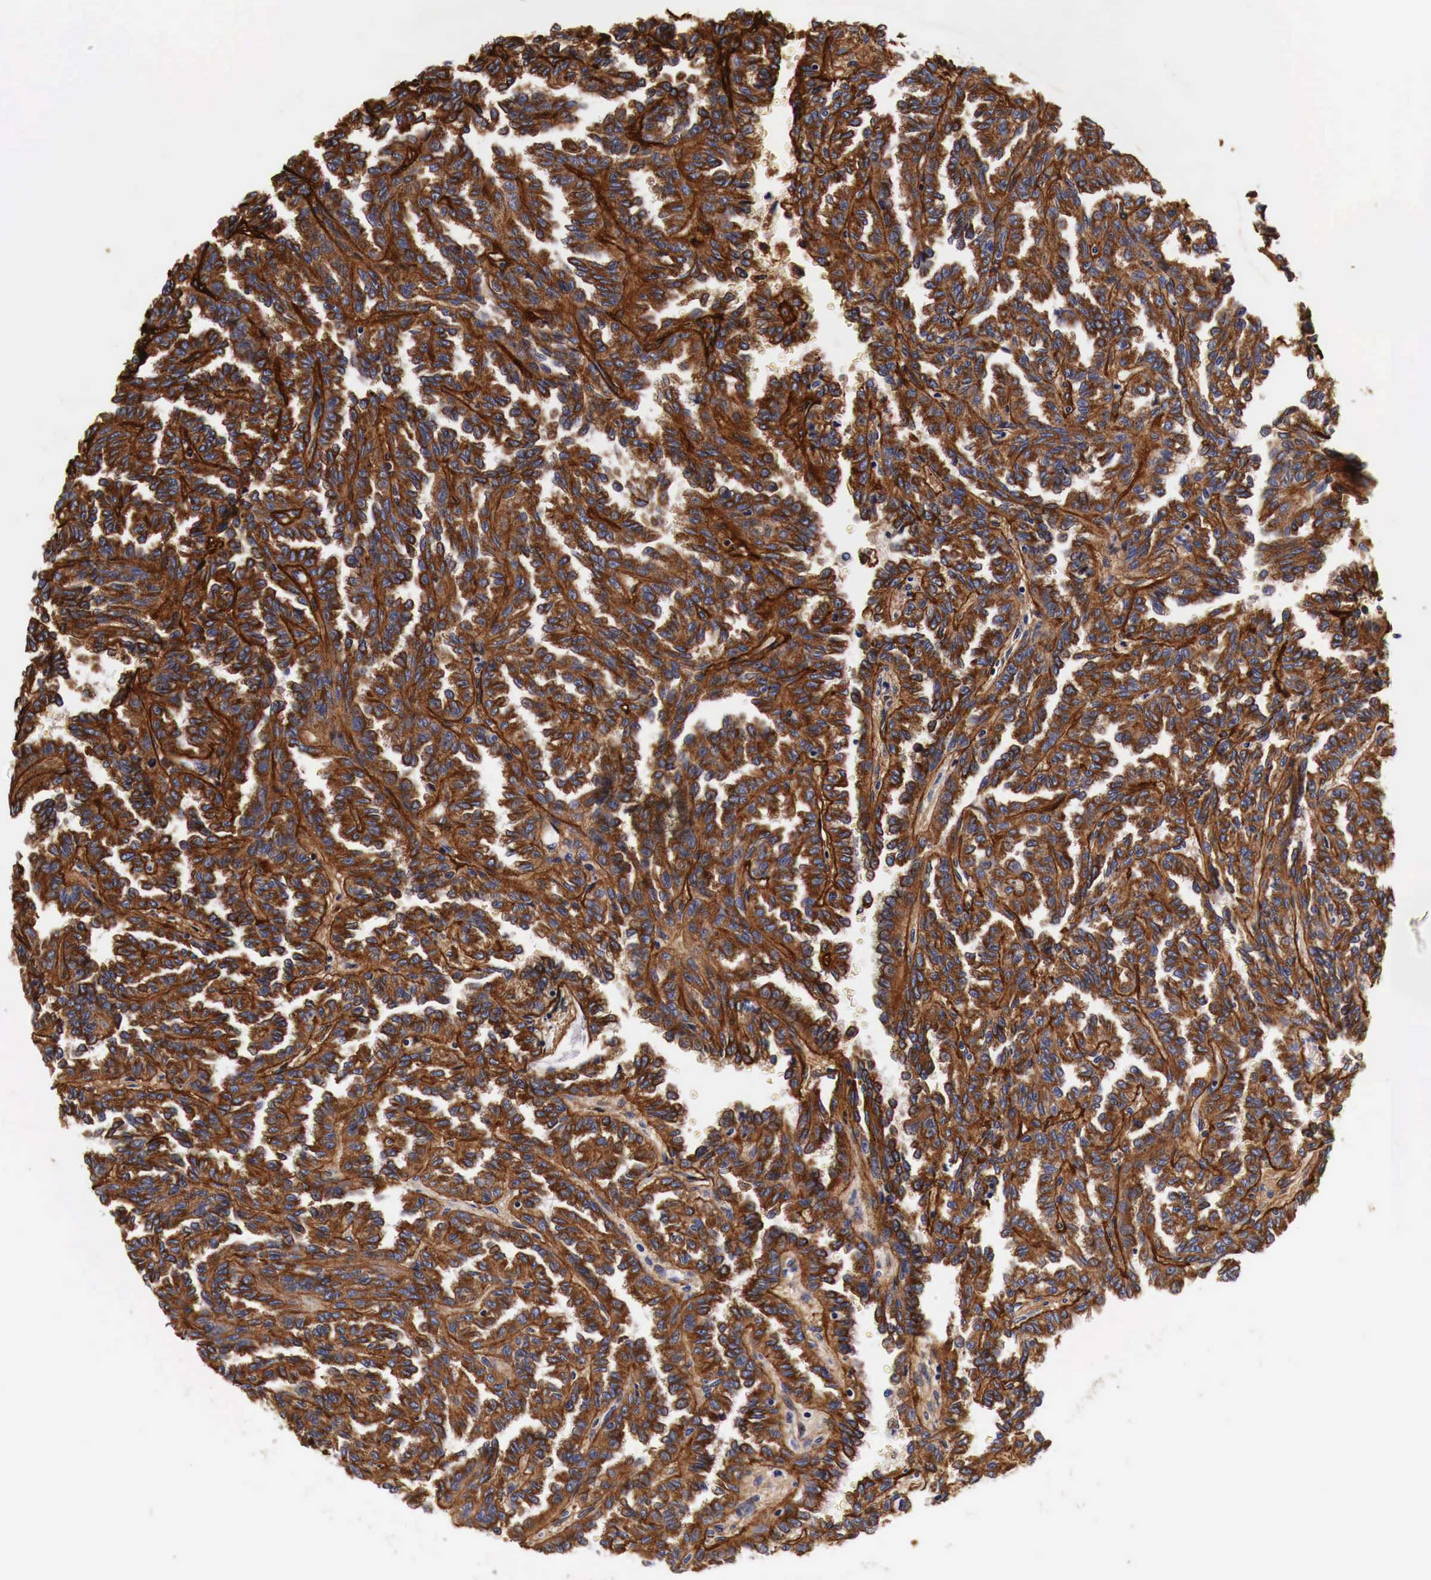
{"staining": {"intensity": "strong", "quantity": ">75%", "location": "cytoplasmic/membranous"}, "tissue": "renal cancer", "cell_type": "Tumor cells", "image_type": "cancer", "snomed": [{"axis": "morphology", "description": "Inflammation, NOS"}, {"axis": "morphology", "description": "Adenocarcinoma, NOS"}, {"axis": "topography", "description": "Kidney"}], "caption": "This is an image of IHC staining of renal cancer, which shows strong staining in the cytoplasmic/membranous of tumor cells.", "gene": "LAMB2", "patient": {"sex": "male", "age": 68}}